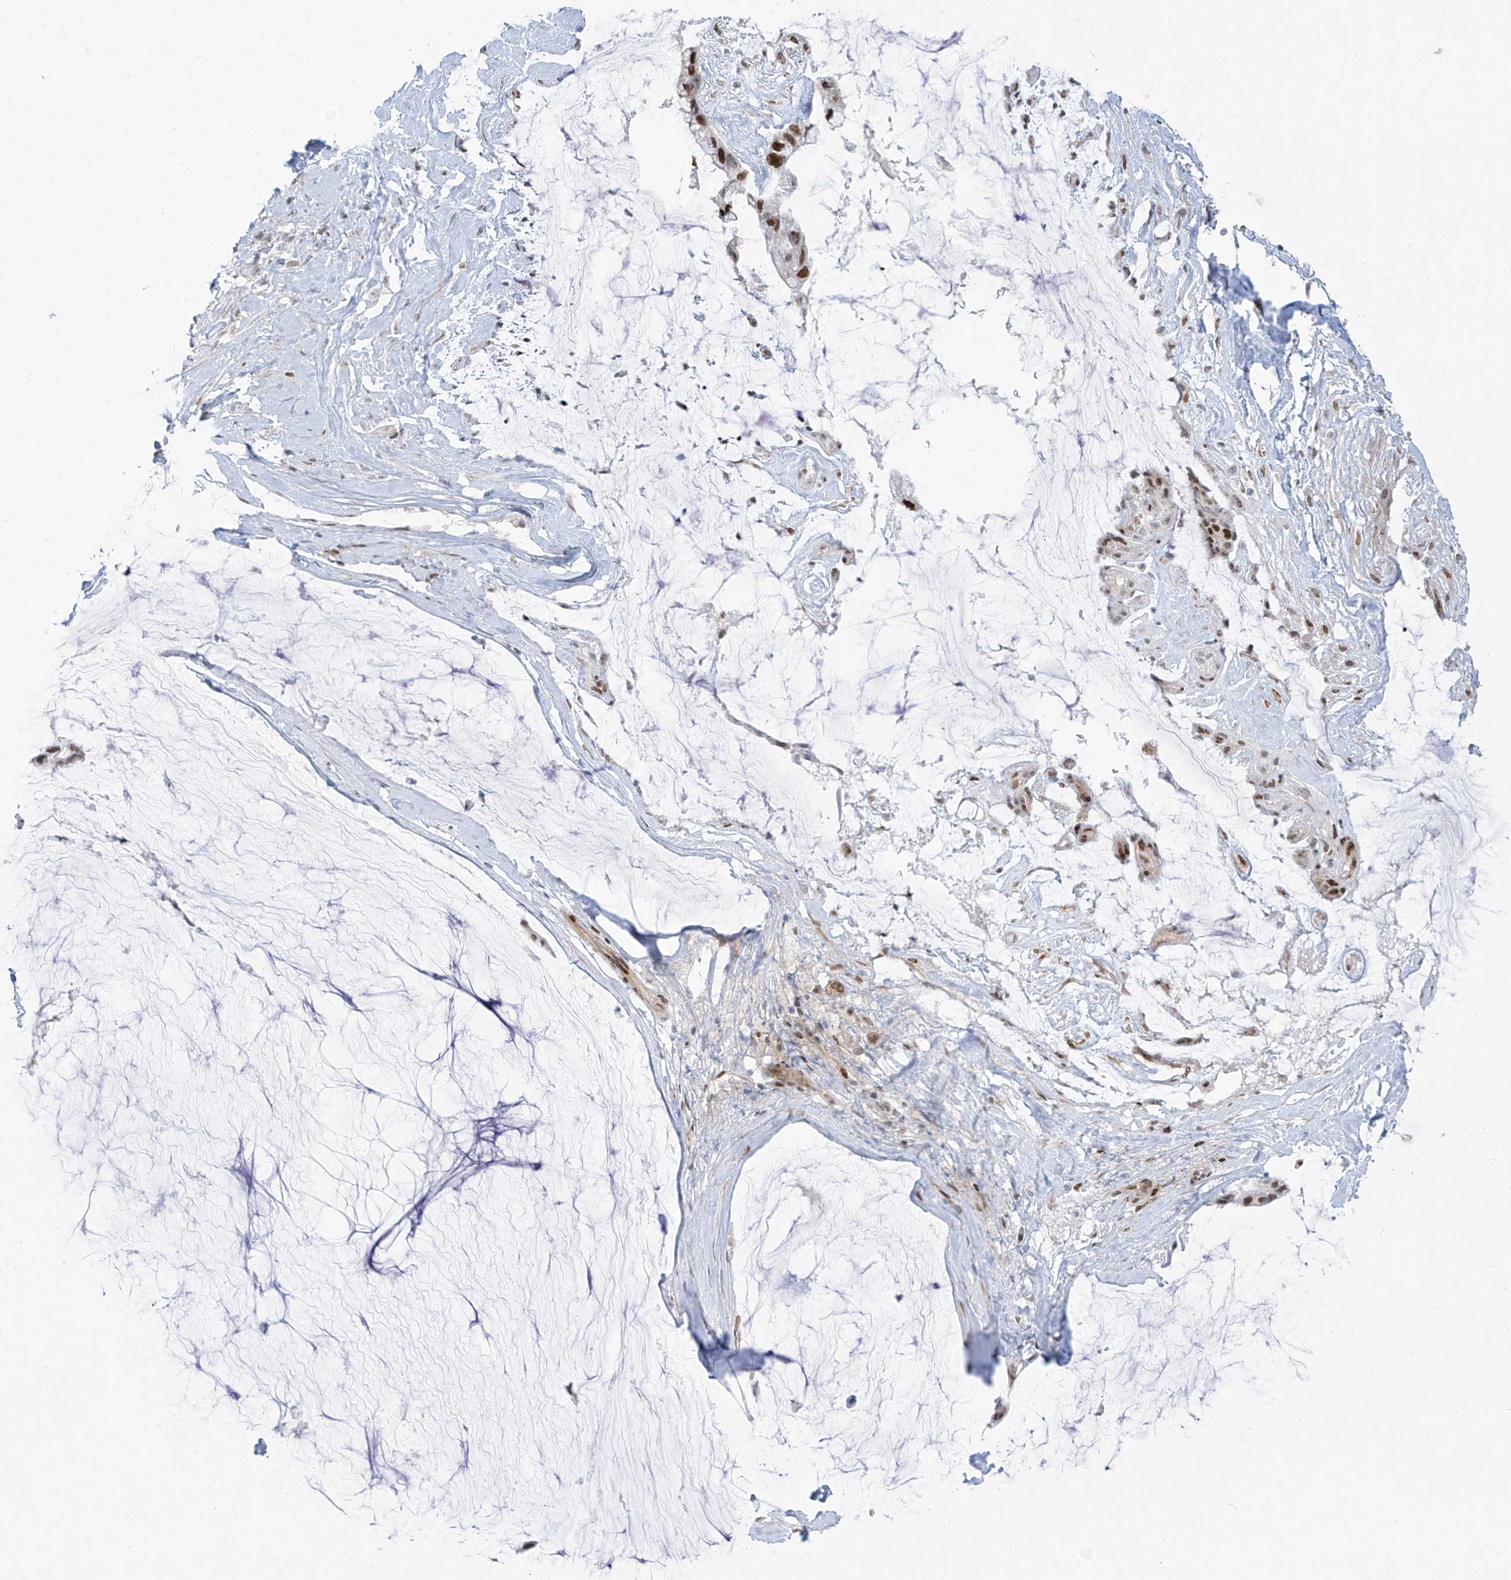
{"staining": {"intensity": "moderate", "quantity": ">75%", "location": "nuclear"}, "tissue": "ovarian cancer", "cell_type": "Tumor cells", "image_type": "cancer", "snomed": [{"axis": "morphology", "description": "Cystadenocarcinoma, mucinous, NOS"}, {"axis": "topography", "description": "Ovary"}], "caption": "Moderate nuclear protein expression is identified in about >75% of tumor cells in ovarian cancer (mucinous cystadenocarcinoma). Nuclei are stained in blue.", "gene": "LIN9", "patient": {"sex": "female", "age": 39}}